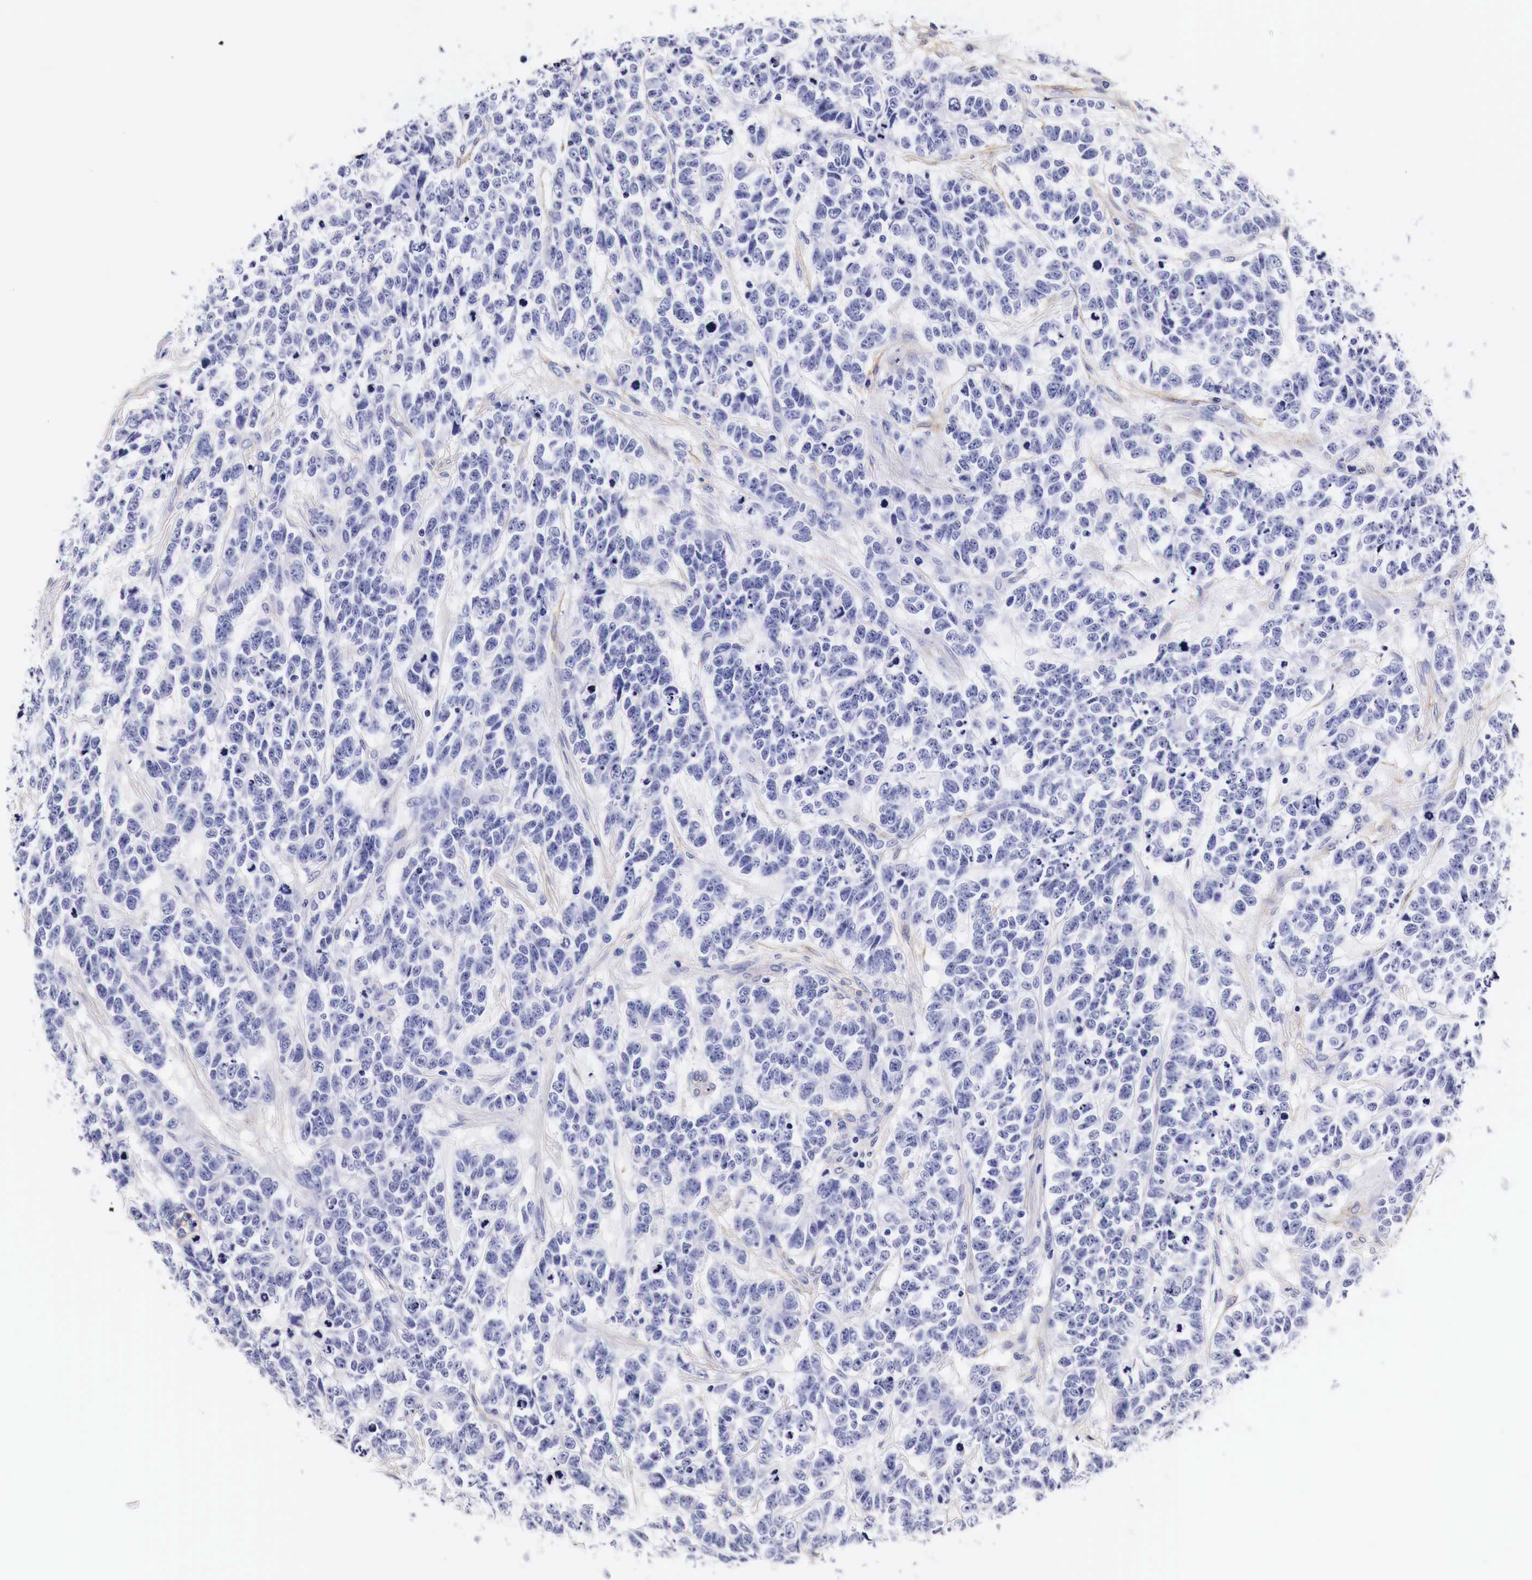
{"staining": {"intensity": "negative", "quantity": "none", "location": "none"}, "tissue": "testis cancer", "cell_type": "Tumor cells", "image_type": "cancer", "snomed": [{"axis": "morphology", "description": "Carcinoma, Embryonal, NOS"}, {"axis": "topography", "description": "Testis"}], "caption": "A histopathology image of human testis cancer is negative for staining in tumor cells.", "gene": "EGFR", "patient": {"sex": "male", "age": 26}}